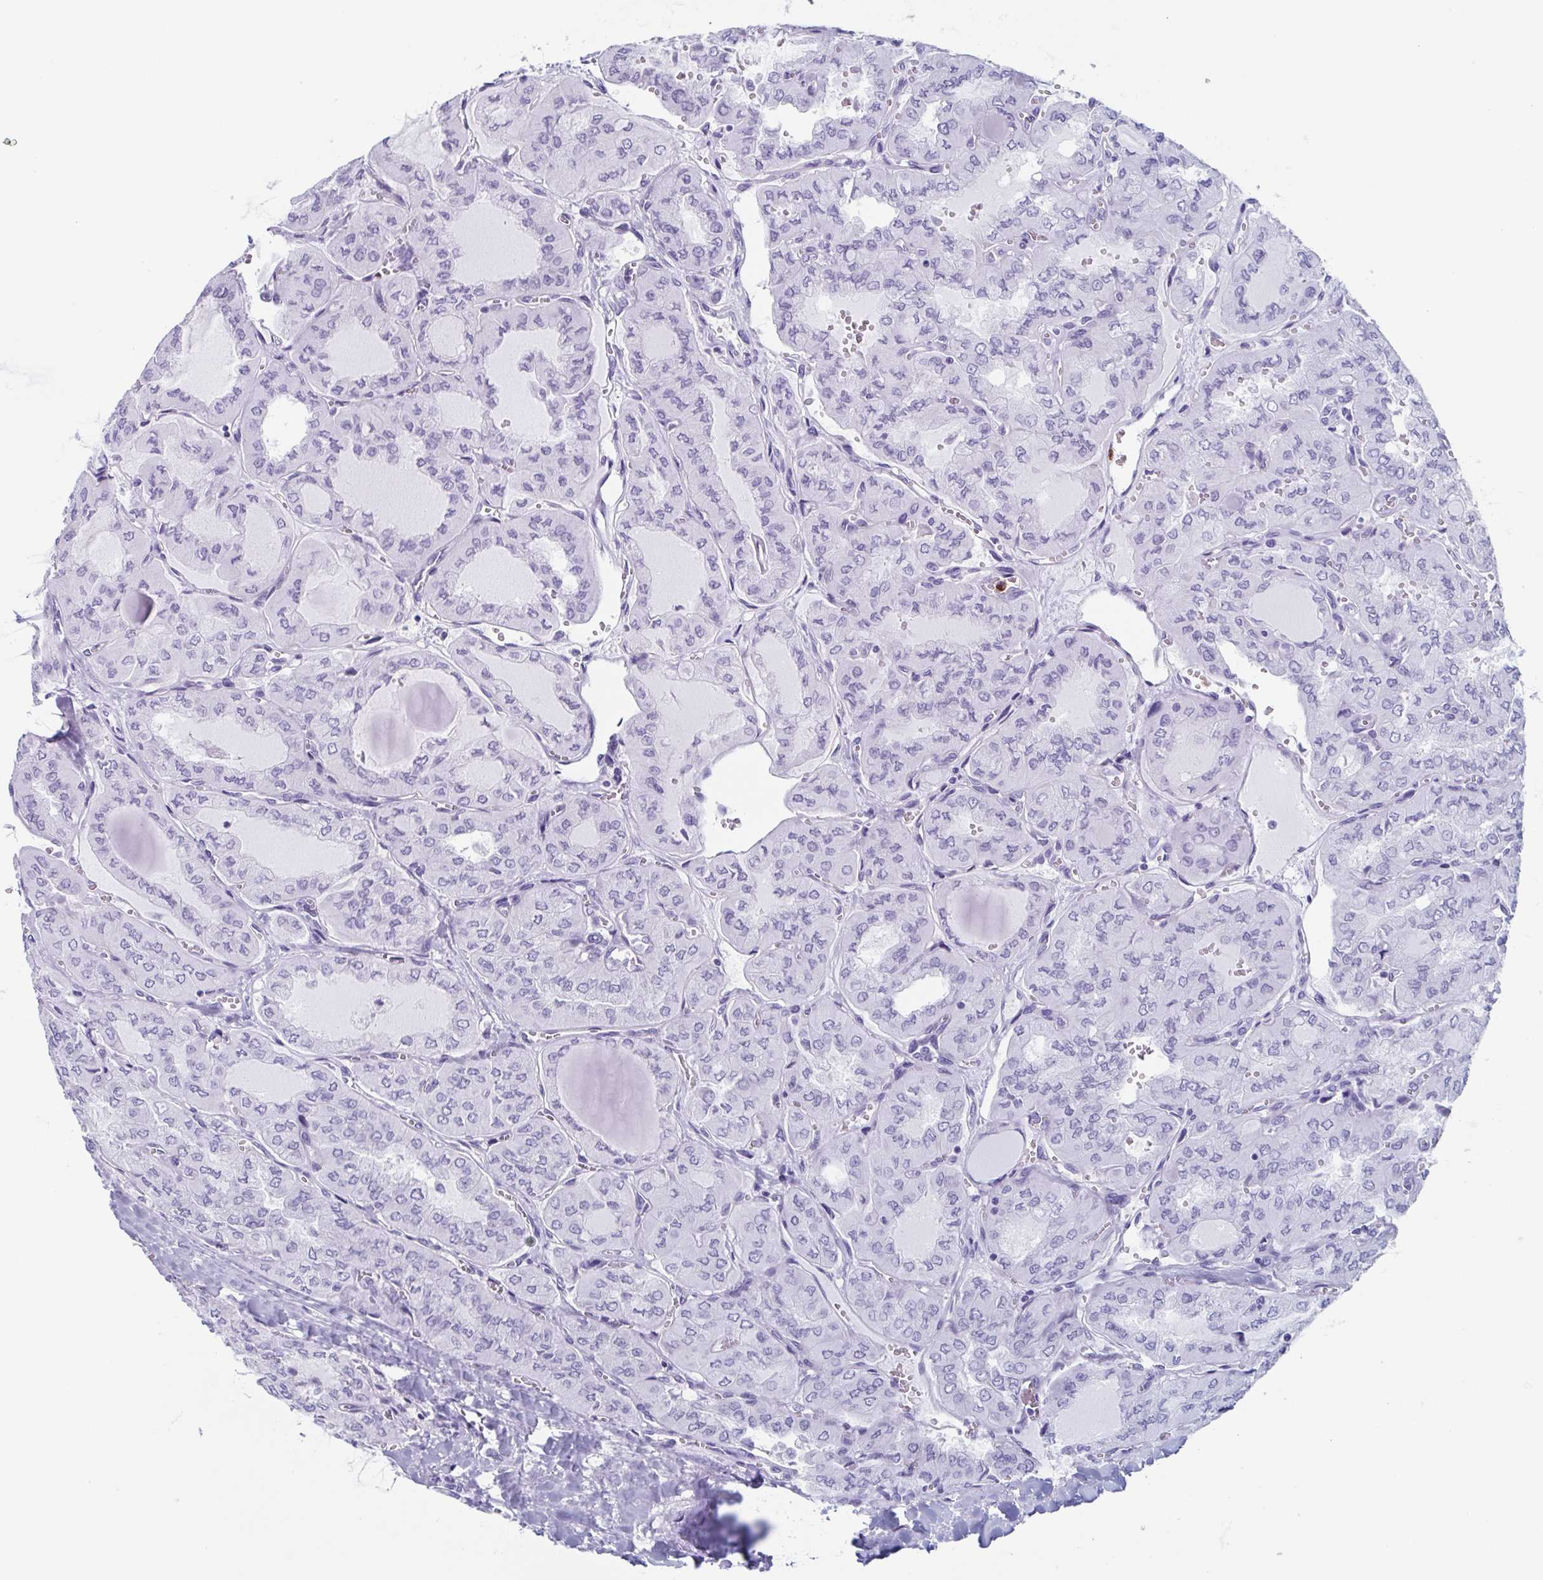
{"staining": {"intensity": "negative", "quantity": "none", "location": "none"}, "tissue": "thyroid cancer", "cell_type": "Tumor cells", "image_type": "cancer", "snomed": [{"axis": "morphology", "description": "Papillary adenocarcinoma, NOS"}, {"axis": "topography", "description": "Thyroid gland"}], "caption": "IHC micrograph of human thyroid papillary adenocarcinoma stained for a protein (brown), which reveals no positivity in tumor cells.", "gene": "BPI", "patient": {"sex": "male", "age": 20}}